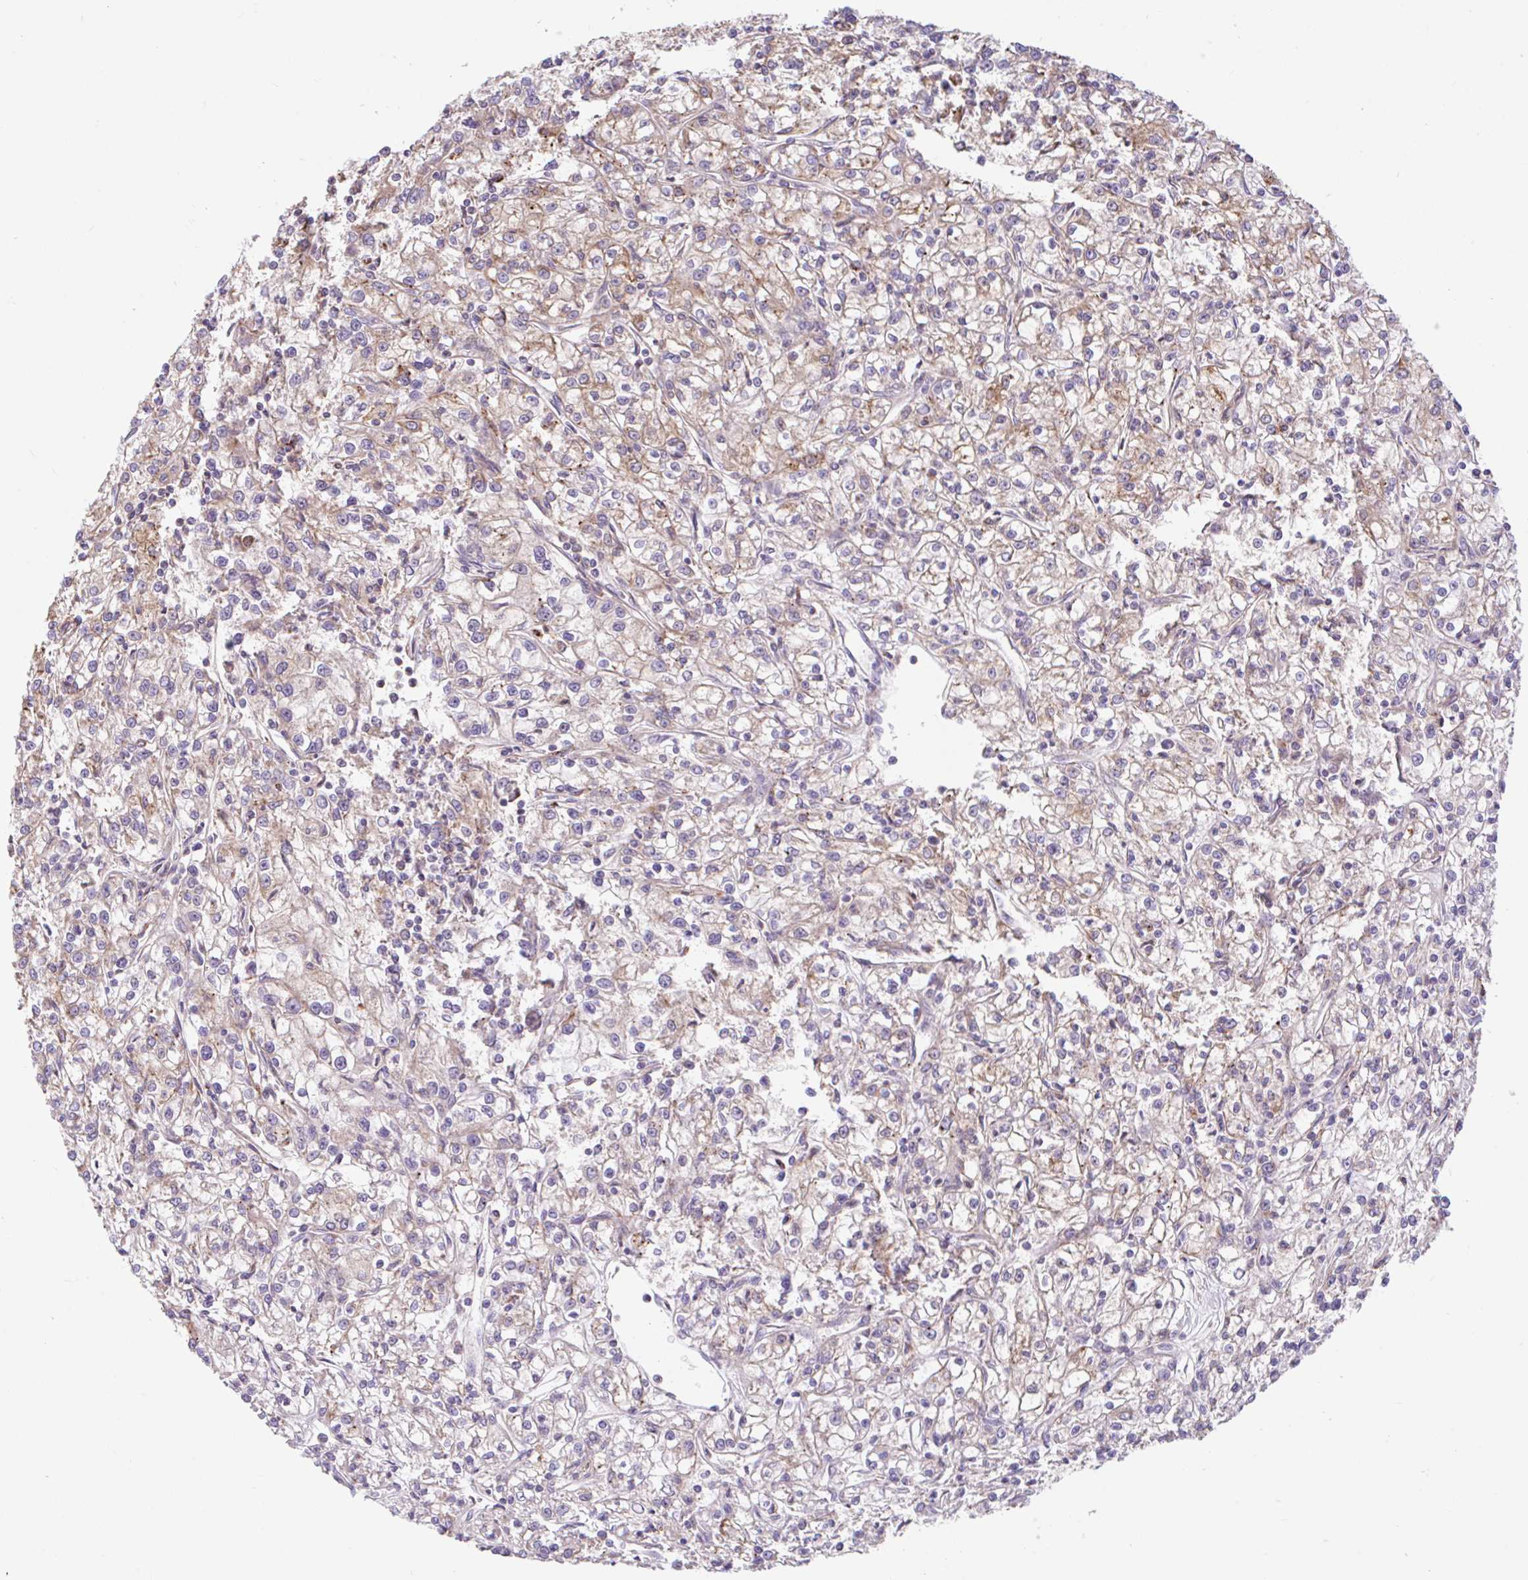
{"staining": {"intensity": "moderate", "quantity": "25%-75%", "location": "cytoplasmic/membranous"}, "tissue": "renal cancer", "cell_type": "Tumor cells", "image_type": "cancer", "snomed": [{"axis": "morphology", "description": "Adenocarcinoma, NOS"}, {"axis": "topography", "description": "Kidney"}], "caption": "A high-resolution photomicrograph shows IHC staining of renal cancer (adenocarcinoma), which reveals moderate cytoplasmic/membranous expression in about 25%-75% of tumor cells. The protein is stained brown, and the nuclei are stained in blue (DAB (3,3'-diaminobenzidine) IHC with brightfield microscopy, high magnification).", "gene": "RALBP1", "patient": {"sex": "female", "age": 59}}